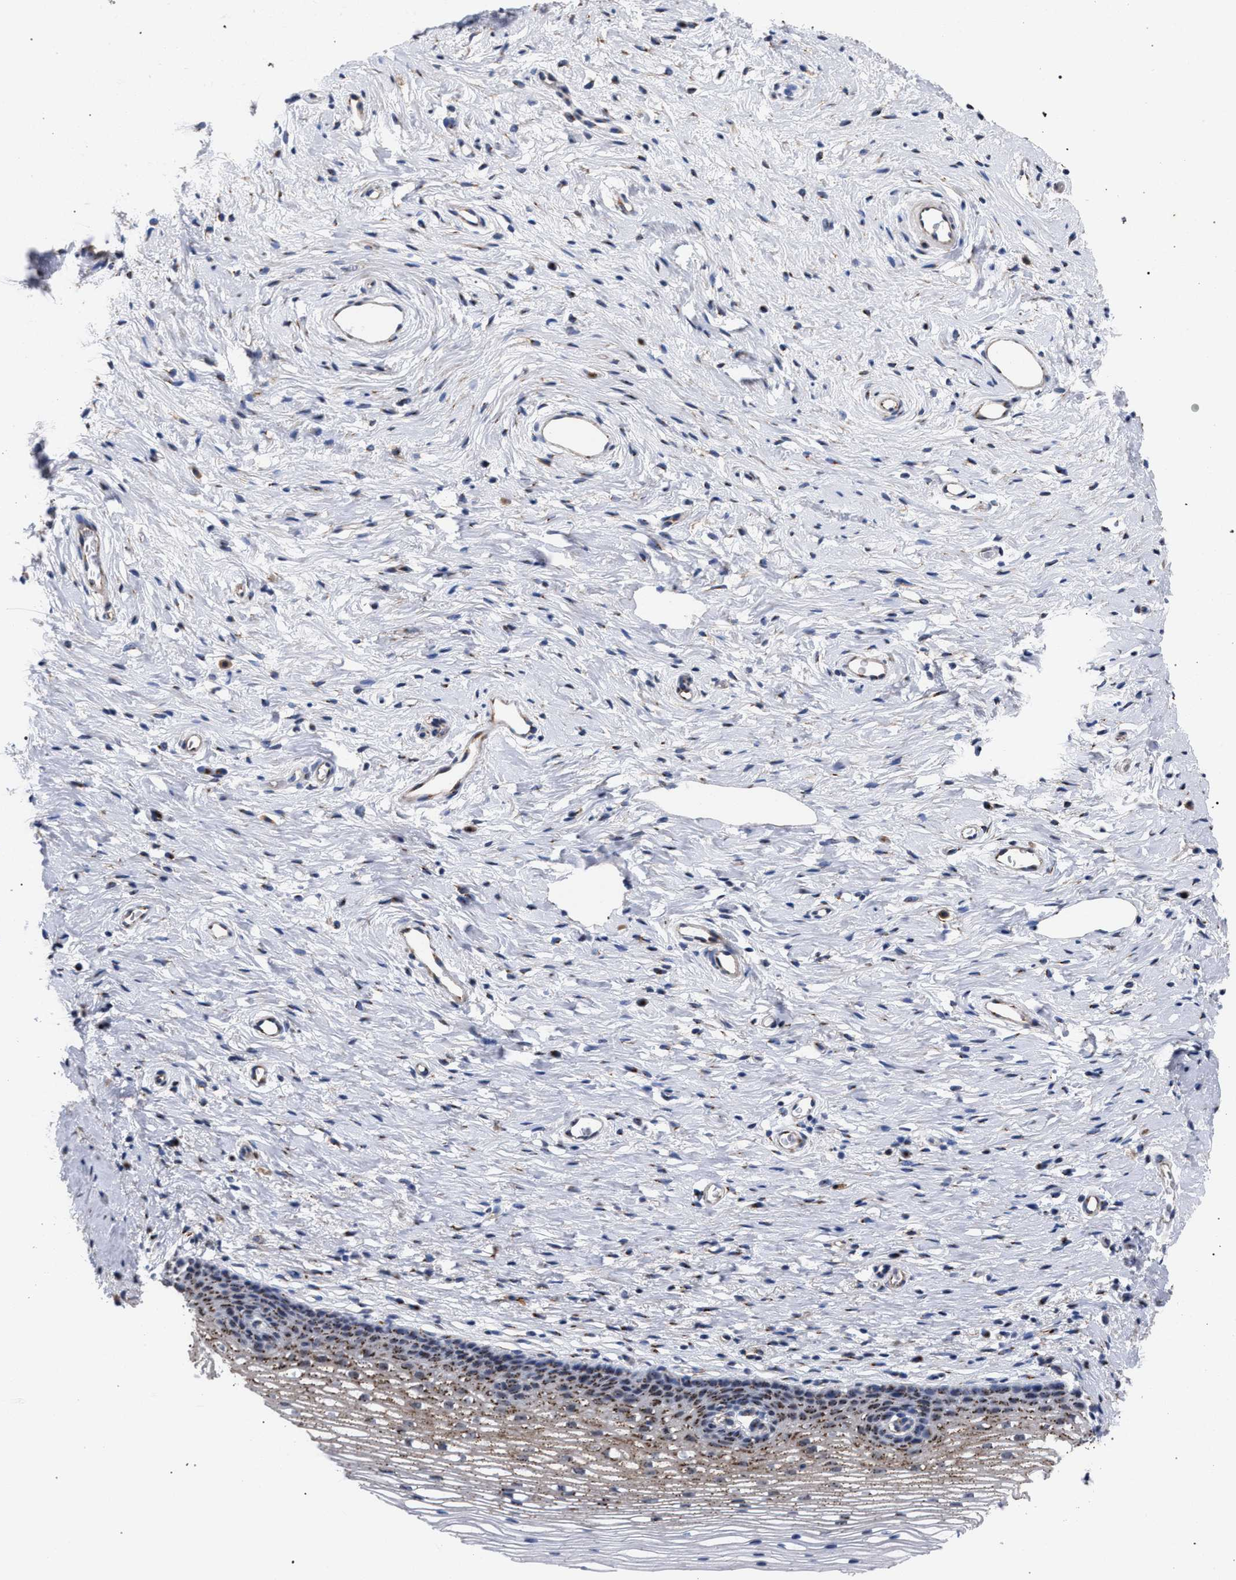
{"staining": {"intensity": "weak", "quantity": ">75%", "location": "cytoplasmic/membranous"}, "tissue": "cervix", "cell_type": "Glandular cells", "image_type": "normal", "snomed": [{"axis": "morphology", "description": "Normal tissue, NOS"}, {"axis": "topography", "description": "Cervix"}], "caption": "This micrograph reveals benign cervix stained with immunohistochemistry (IHC) to label a protein in brown. The cytoplasmic/membranous of glandular cells show weak positivity for the protein. Nuclei are counter-stained blue.", "gene": "GOLGA2", "patient": {"sex": "female", "age": 77}}